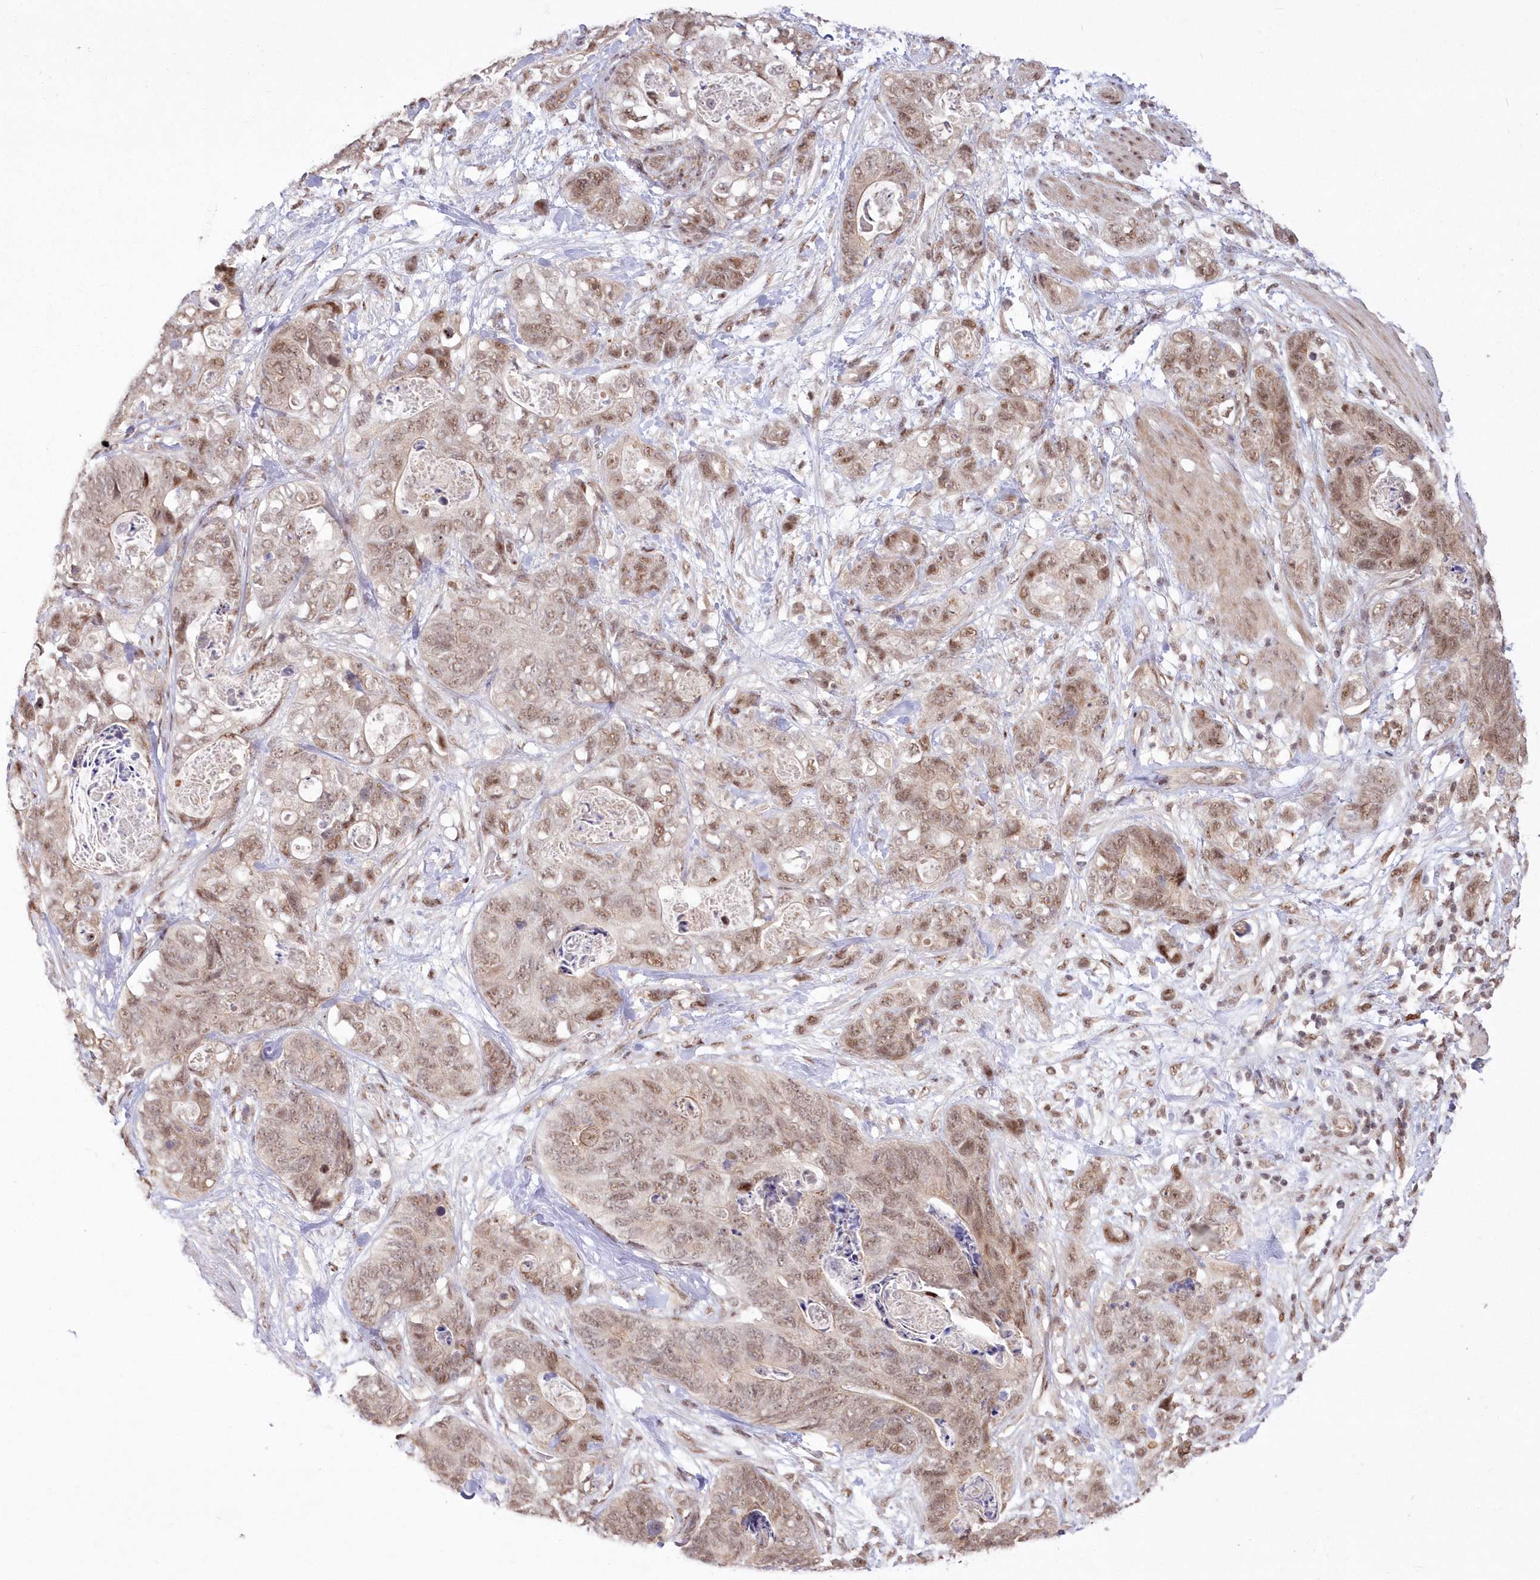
{"staining": {"intensity": "weak", "quantity": ">75%", "location": "nuclear"}, "tissue": "stomach cancer", "cell_type": "Tumor cells", "image_type": "cancer", "snomed": [{"axis": "morphology", "description": "Normal tissue, NOS"}, {"axis": "morphology", "description": "Adenocarcinoma, NOS"}, {"axis": "topography", "description": "Stomach"}], "caption": "IHC image of human stomach adenocarcinoma stained for a protein (brown), which displays low levels of weak nuclear staining in approximately >75% of tumor cells.", "gene": "WBP1L", "patient": {"sex": "female", "age": 89}}